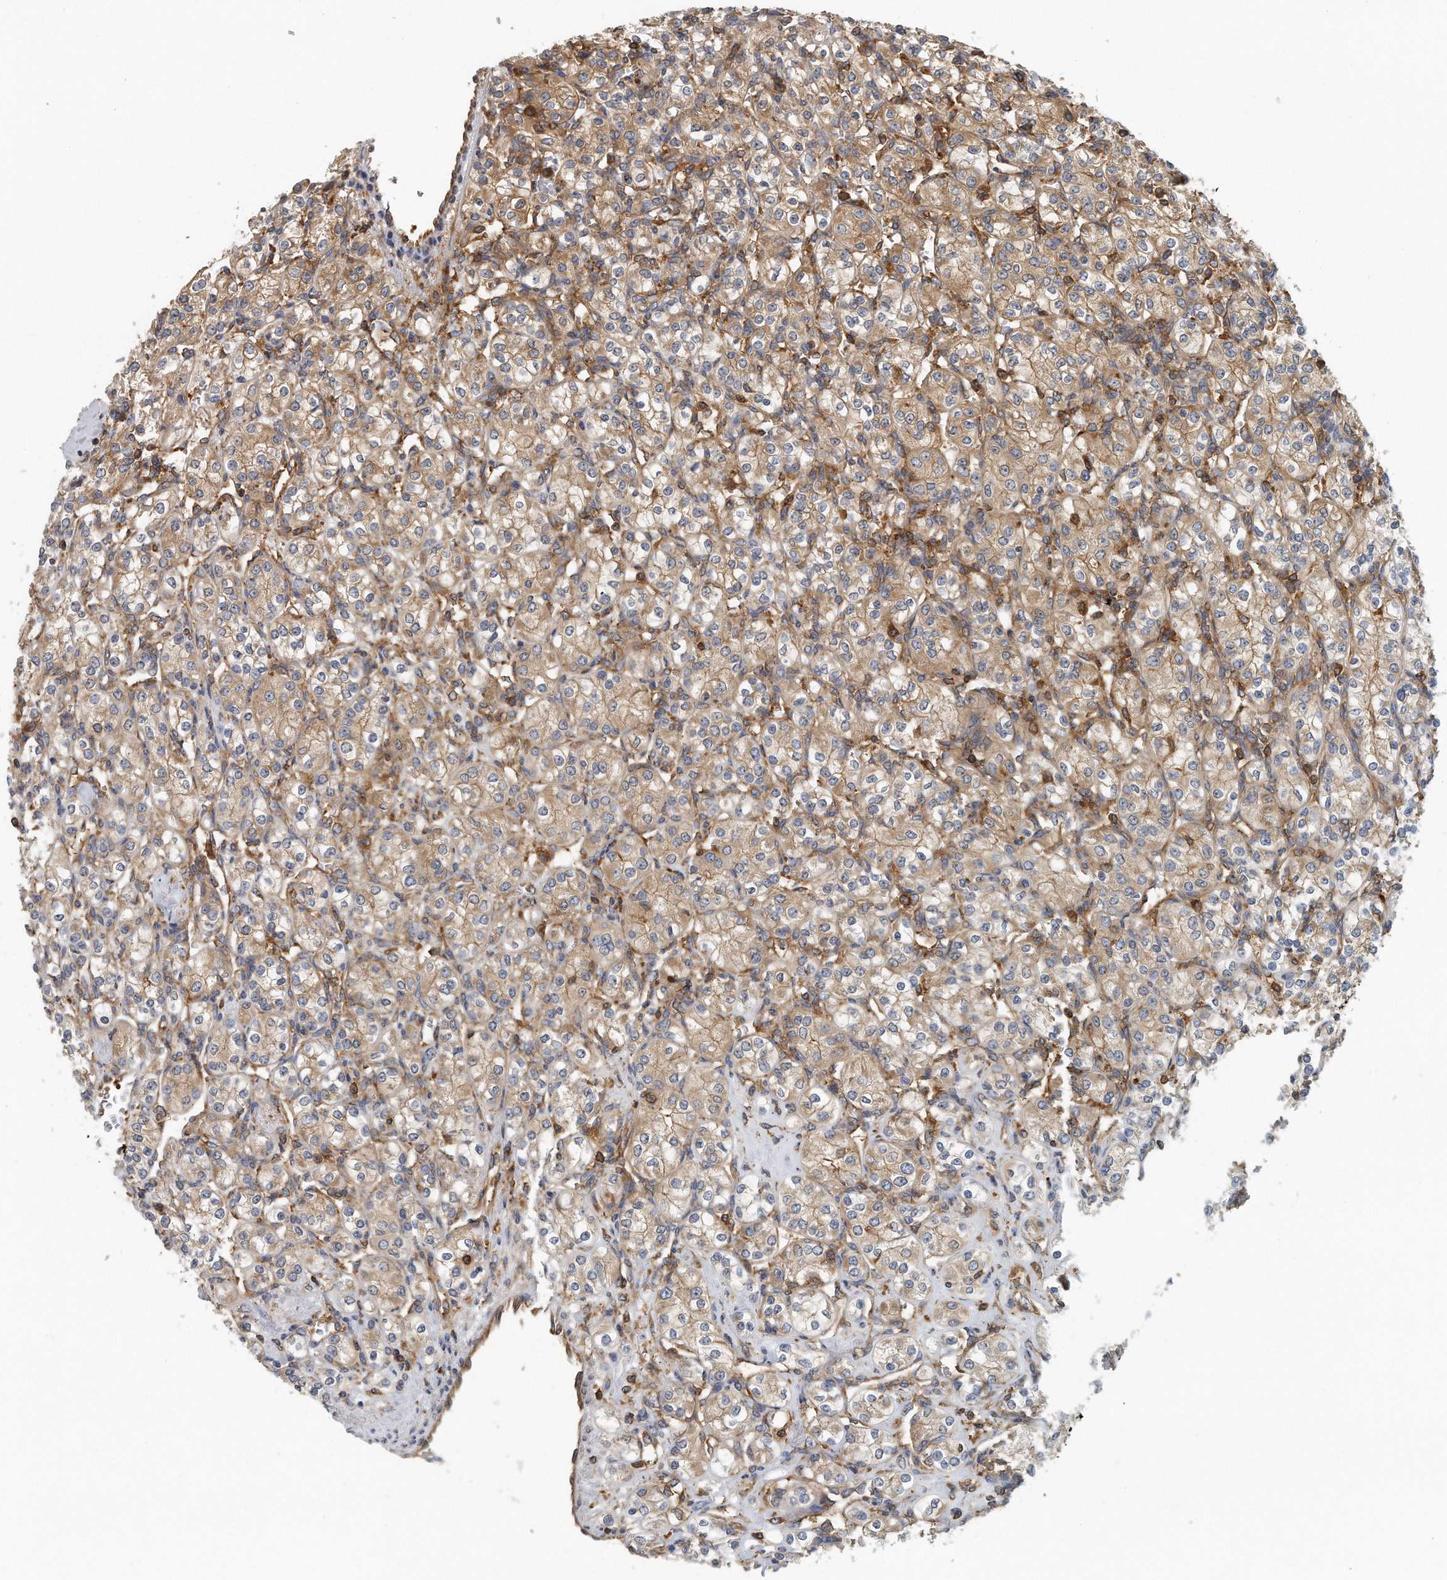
{"staining": {"intensity": "weak", "quantity": "25%-75%", "location": "cytoplasmic/membranous"}, "tissue": "renal cancer", "cell_type": "Tumor cells", "image_type": "cancer", "snomed": [{"axis": "morphology", "description": "Adenocarcinoma, NOS"}, {"axis": "topography", "description": "Kidney"}], "caption": "This micrograph shows renal adenocarcinoma stained with IHC to label a protein in brown. The cytoplasmic/membranous of tumor cells show weak positivity for the protein. Nuclei are counter-stained blue.", "gene": "EIF3I", "patient": {"sex": "male", "age": 77}}